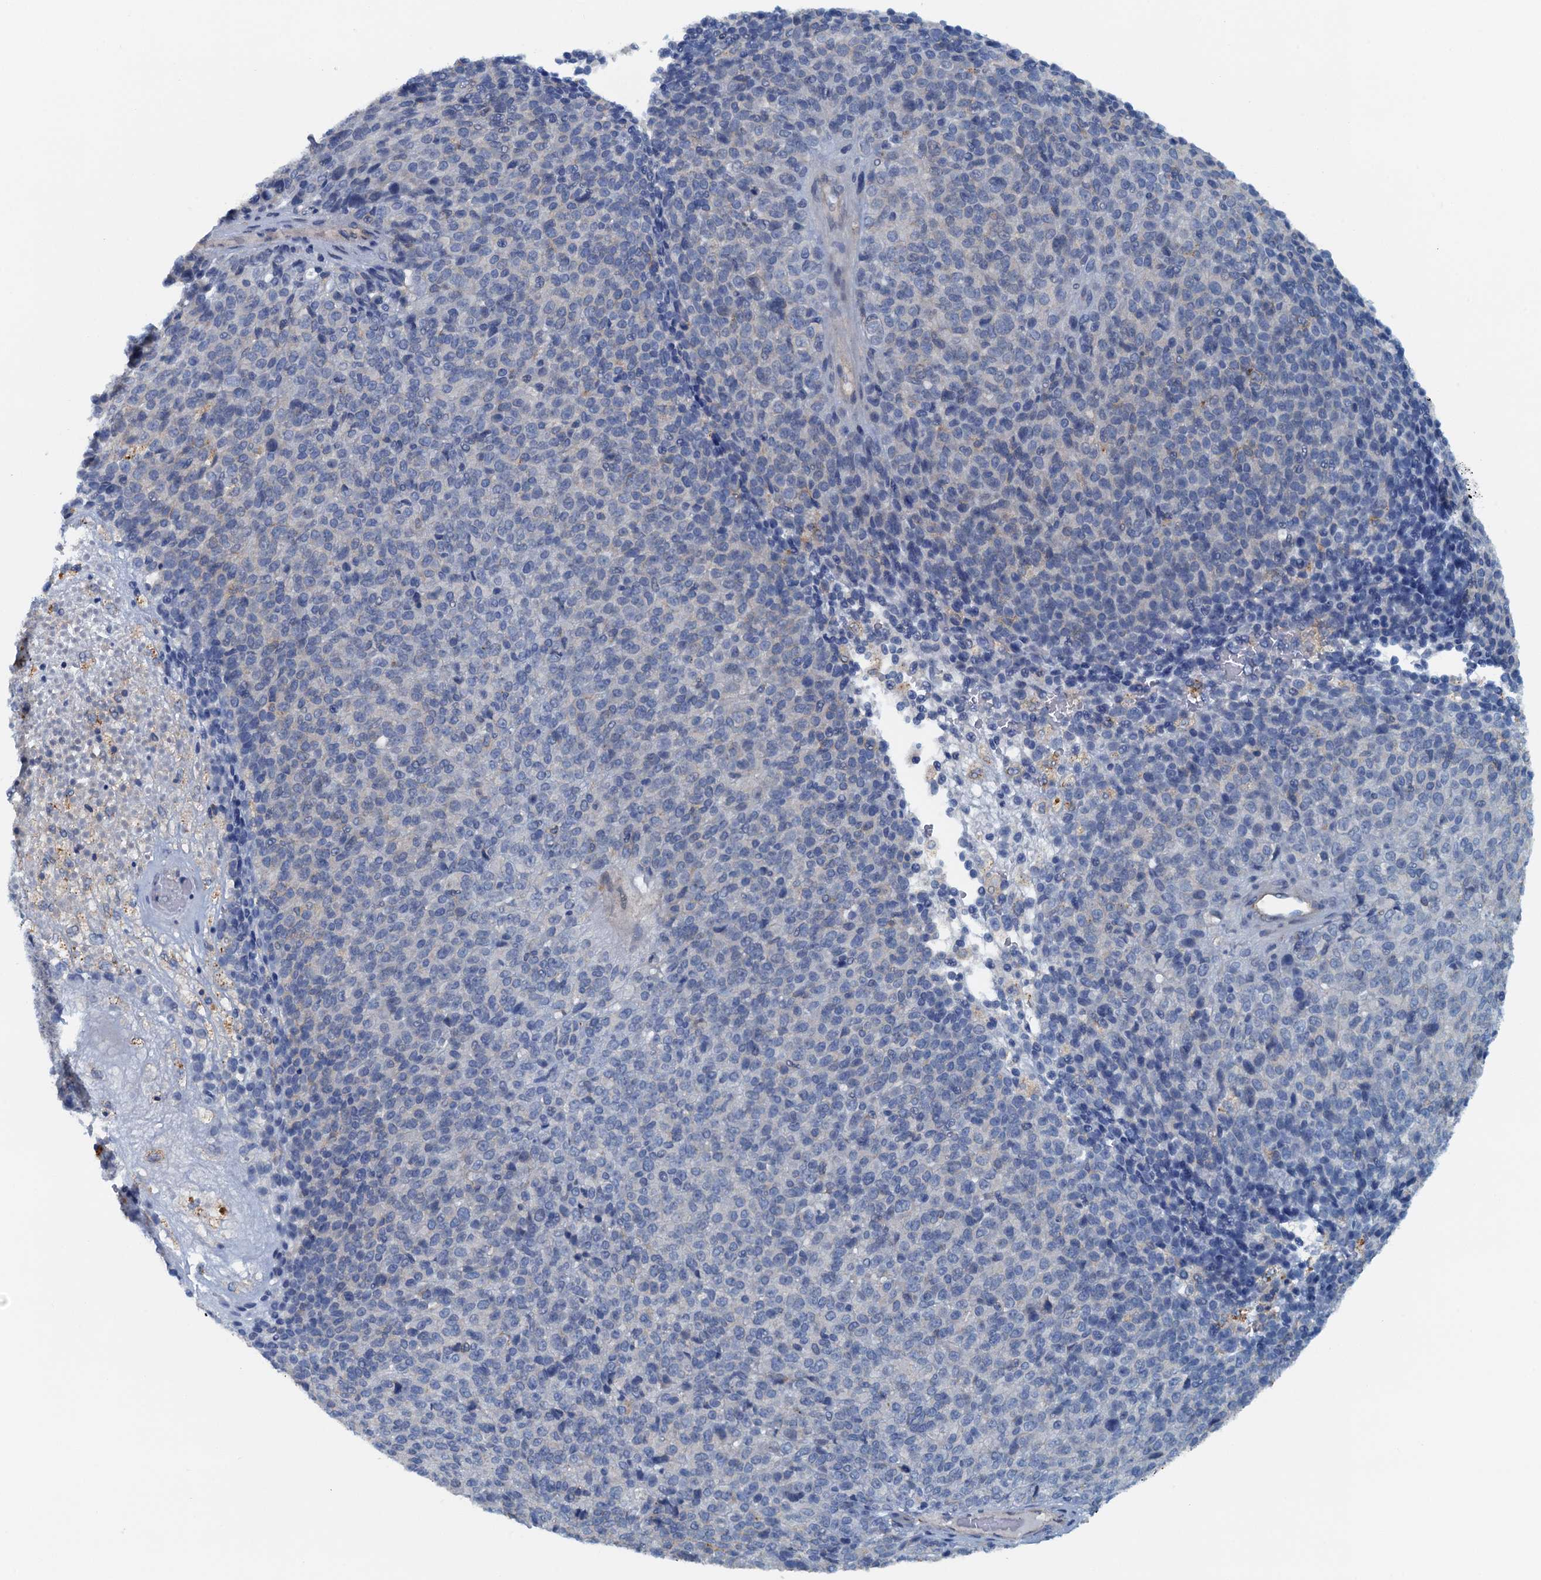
{"staining": {"intensity": "negative", "quantity": "none", "location": "none"}, "tissue": "melanoma", "cell_type": "Tumor cells", "image_type": "cancer", "snomed": [{"axis": "morphology", "description": "Malignant melanoma, Metastatic site"}, {"axis": "topography", "description": "Brain"}], "caption": "DAB (3,3'-diaminobenzidine) immunohistochemical staining of melanoma shows no significant expression in tumor cells.", "gene": "THAP10", "patient": {"sex": "female", "age": 56}}